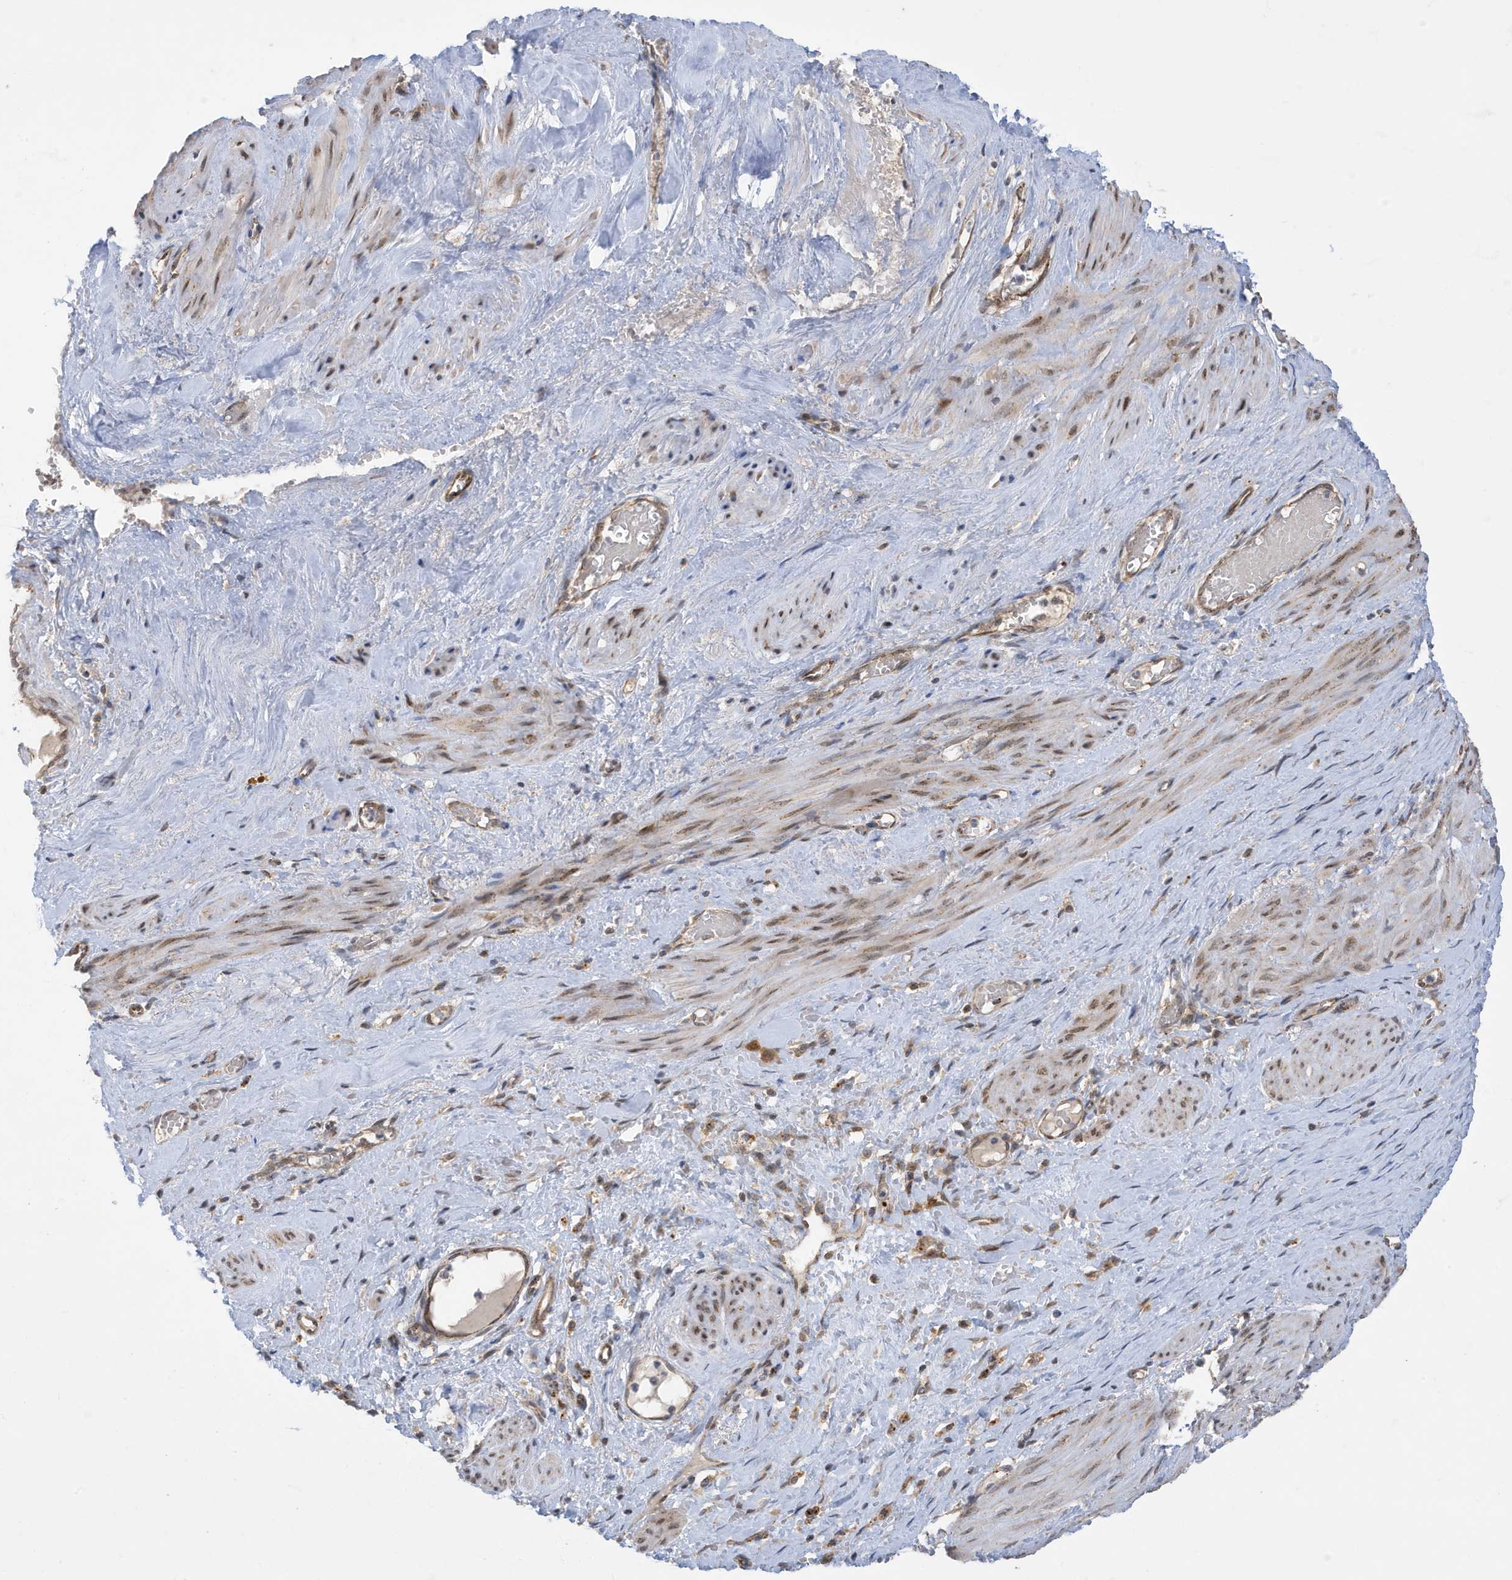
{"staining": {"intensity": "moderate", "quantity": ">75%", "location": "nuclear"}, "tissue": "smooth muscle", "cell_type": "Smooth muscle cells", "image_type": "normal", "snomed": [{"axis": "morphology", "description": "Normal tissue, NOS"}, {"axis": "topography", "description": "Endometrium"}], "caption": "DAB (3,3'-diaminobenzidine) immunohistochemical staining of benign smooth muscle demonstrates moderate nuclear protein staining in approximately >75% of smooth muscle cells.", "gene": "ZNF507", "patient": {"sex": "female", "age": 33}}